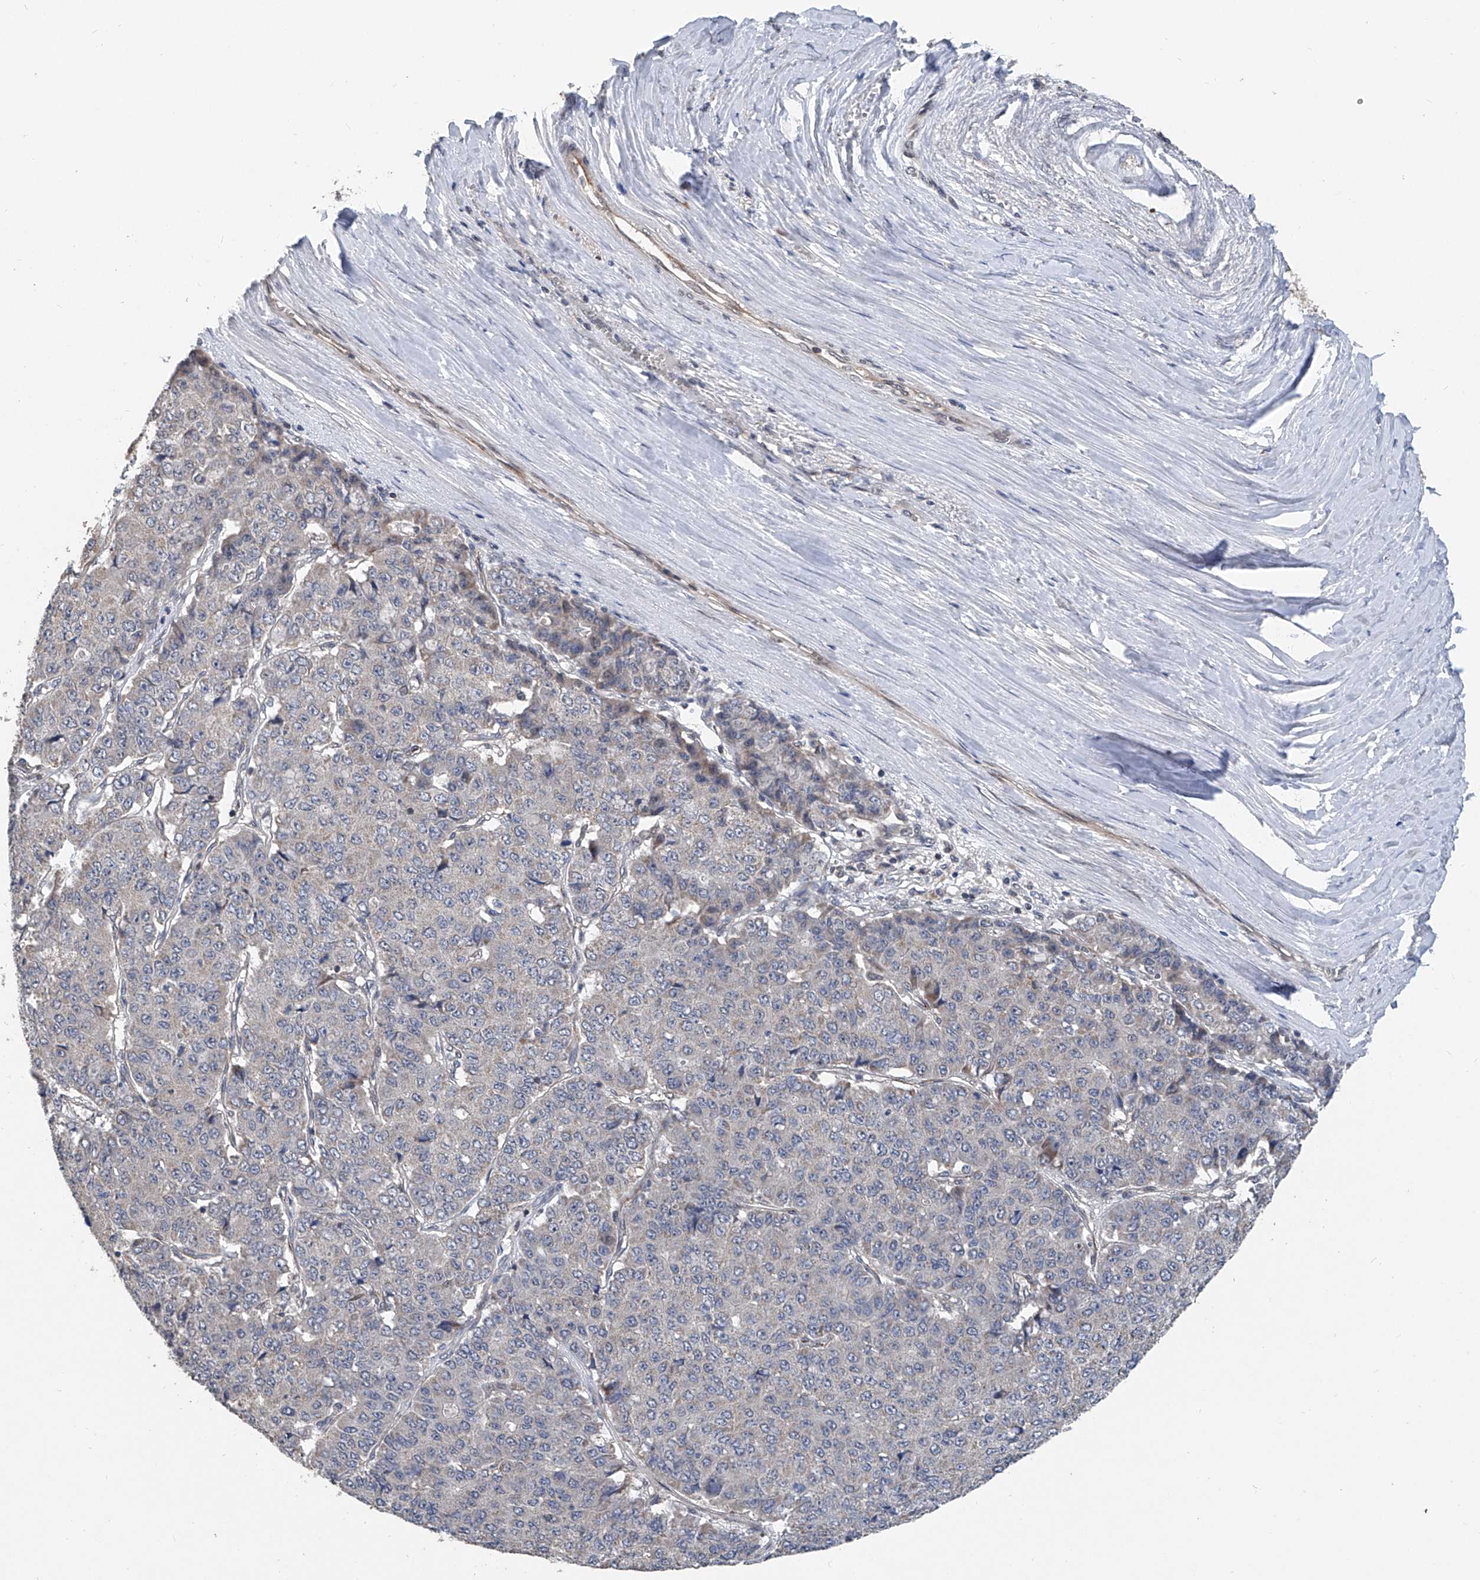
{"staining": {"intensity": "negative", "quantity": "none", "location": "none"}, "tissue": "pancreatic cancer", "cell_type": "Tumor cells", "image_type": "cancer", "snomed": [{"axis": "morphology", "description": "Adenocarcinoma, NOS"}, {"axis": "topography", "description": "Pancreas"}], "caption": "A photomicrograph of human pancreatic cancer (adenocarcinoma) is negative for staining in tumor cells.", "gene": "BCKDHB", "patient": {"sex": "male", "age": 50}}